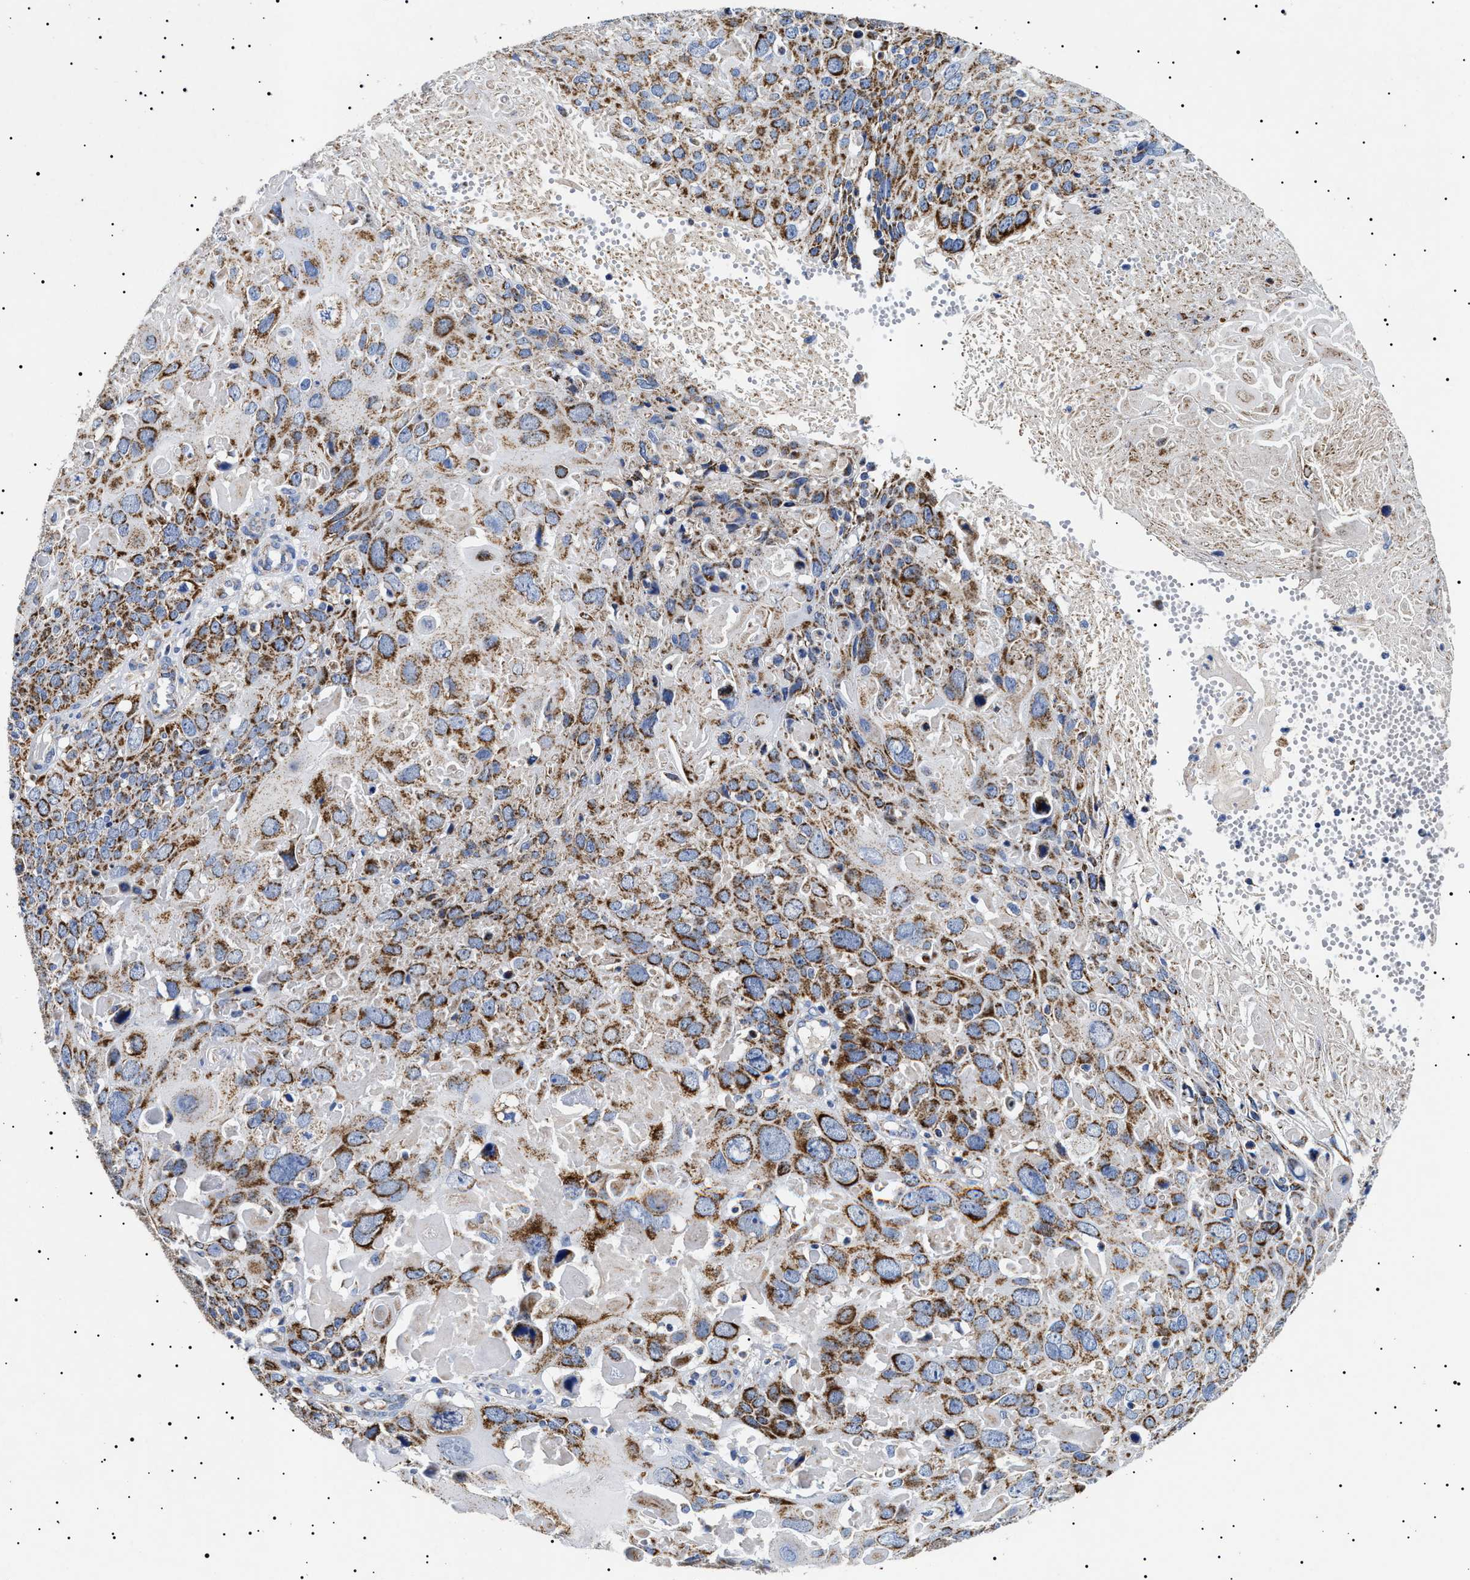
{"staining": {"intensity": "strong", "quantity": ">75%", "location": "cytoplasmic/membranous"}, "tissue": "cervical cancer", "cell_type": "Tumor cells", "image_type": "cancer", "snomed": [{"axis": "morphology", "description": "Squamous cell carcinoma, NOS"}, {"axis": "topography", "description": "Cervix"}], "caption": "DAB immunohistochemical staining of human cervical cancer shows strong cytoplasmic/membranous protein expression in about >75% of tumor cells.", "gene": "CHRDL2", "patient": {"sex": "female", "age": 74}}